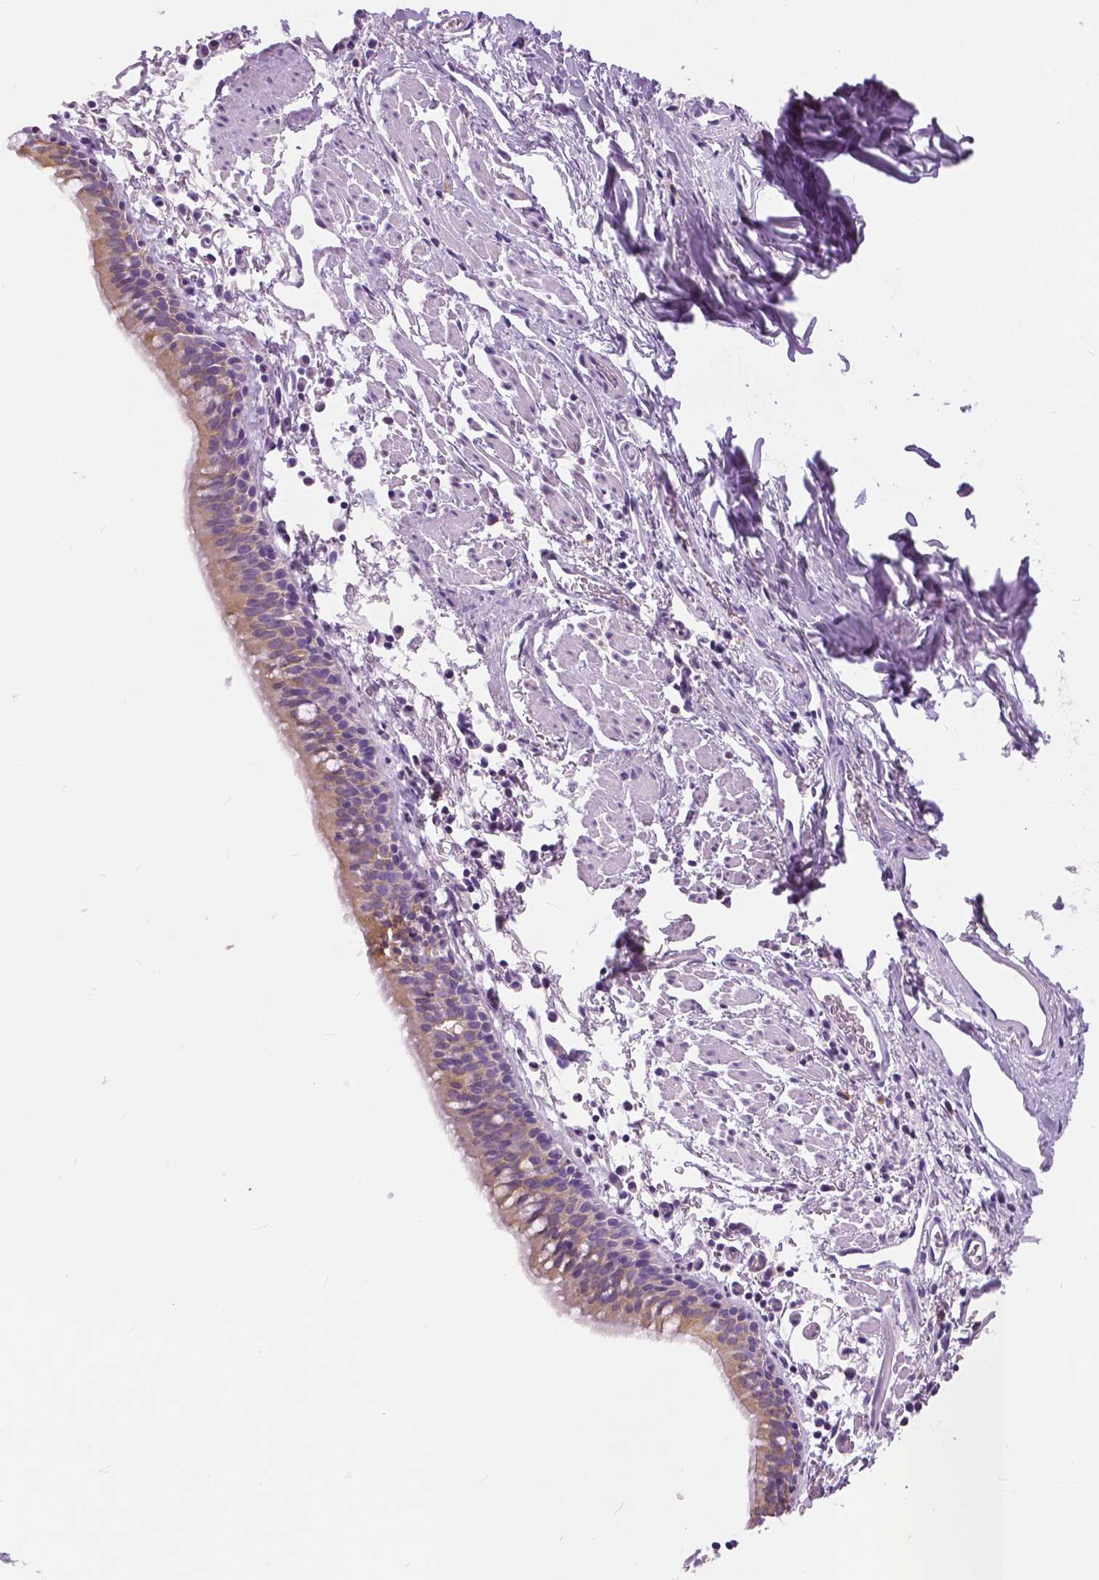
{"staining": {"intensity": "moderate", "quantity": "25%-75%", "location": "cytoplasmic/membranous"}, "tissue": "bronchus", "cell_type": "Respiratory epithelial cells", "image_type": "normal", "snomed": [{"axis": "morphology", "description": "Normal tissue, NOS"}, {"axis": "morphology", "description": "Adenocarcinoma, NOS"}, {"axis": "topography", "description": "Bronchus"}], "caption": "Respiratory epithelial cells demonstrate medium levels of moderate cytoplasmic/membranous expression in about 25%-75% of cells in benign human bronchus. (Stains: DAB (3,3'-diaminobenzidine) in brown, nuclei in blue, Microscopy: brightfield microscopy at high magnification).", "gene": "TP53TG5", "patient": {"sex": "male", "age": 68}}